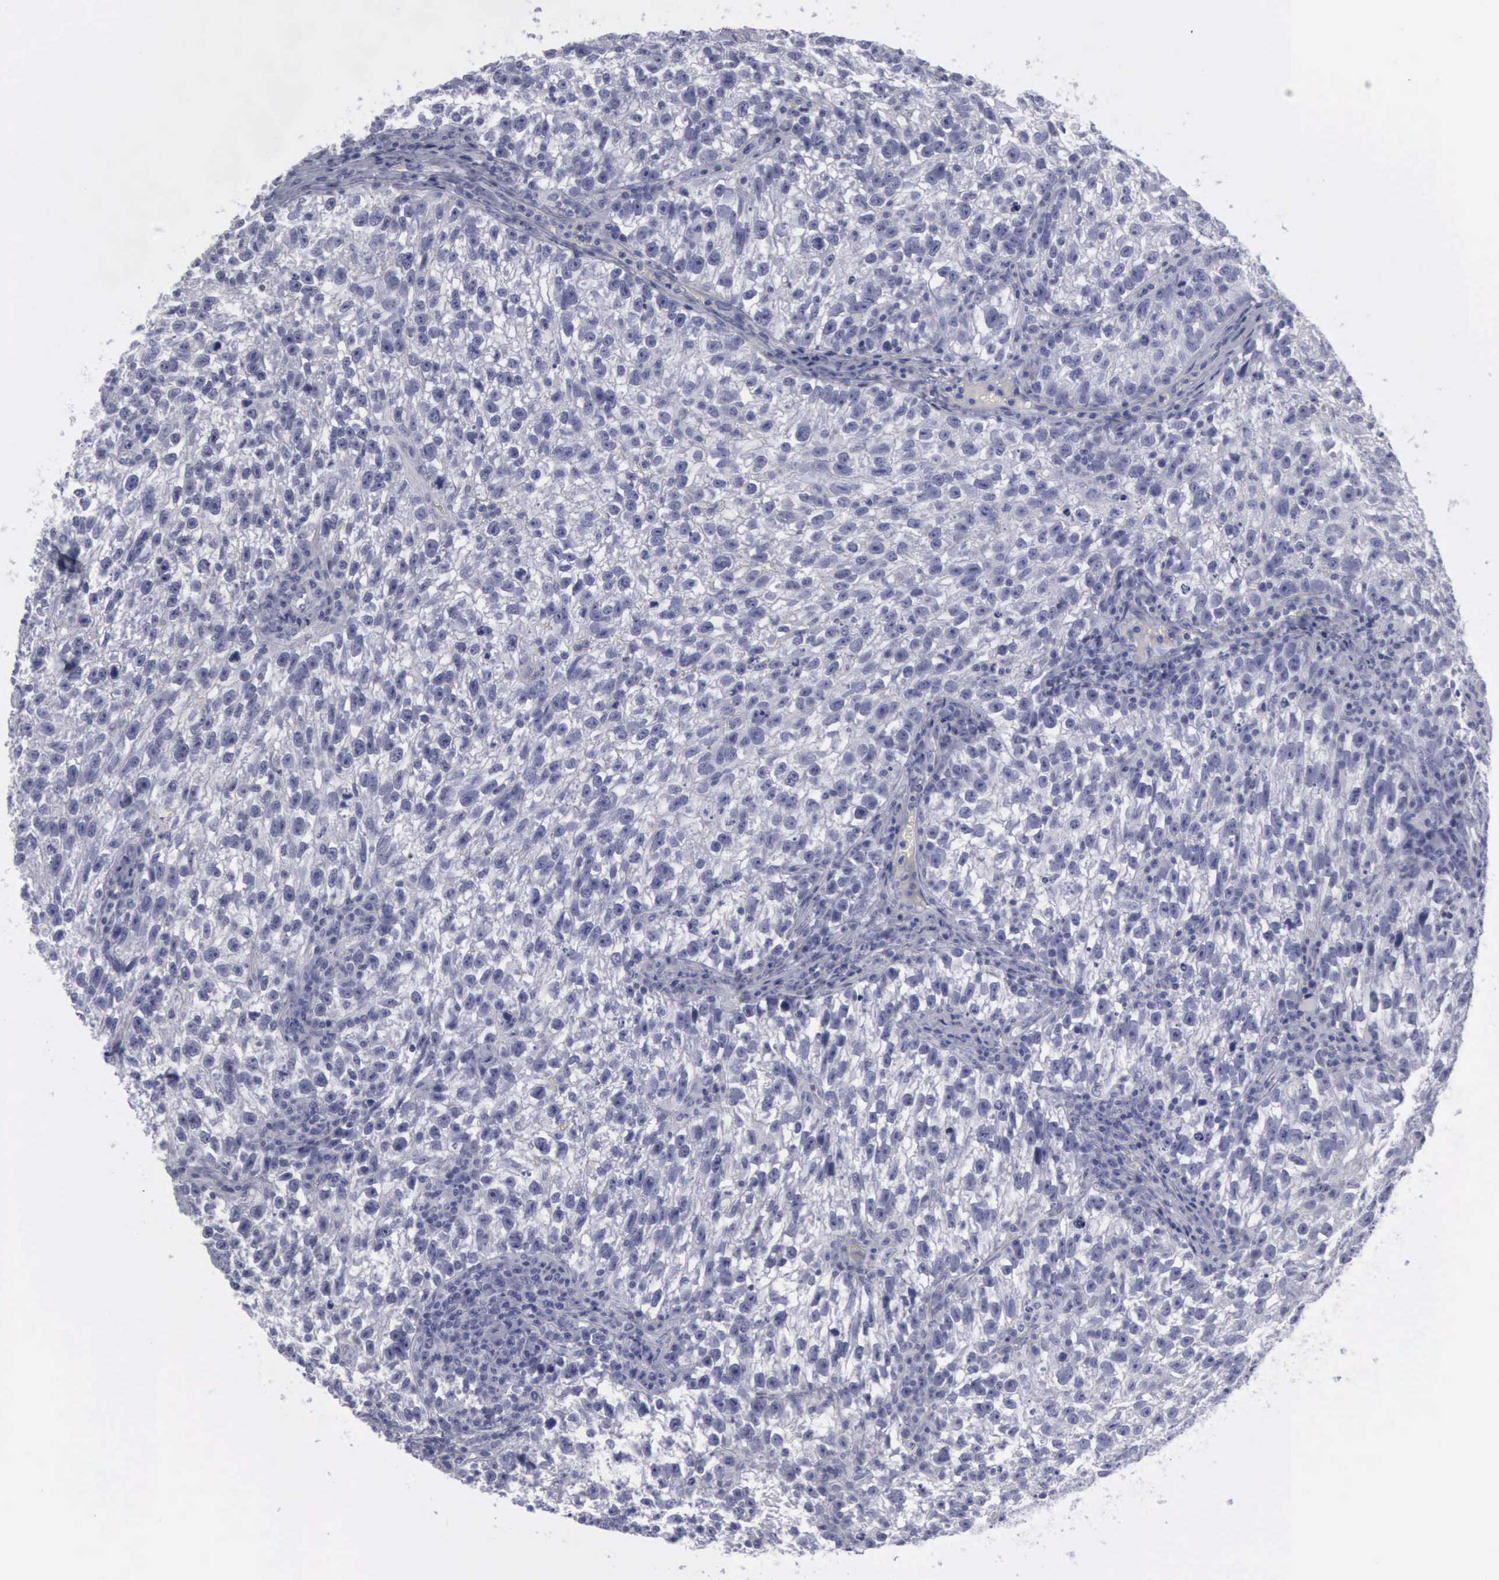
{"staining": {"intensity": "negative", "quantity": "none", "location": "none"}, "tissue": "testis cancer", "cell_type": "Tumor cells", "image_type": "cancer", "snomed": [{"axis": "morphology", "description": "Seminoma, NOS"}, {"axis": "topography", "description": "Testis"}], "caption": "Human testis cancer stained for a protein using IHC reveals no positivity in tumor cells.", "gene": "KRT13", "patient": {"sex": "male", "age": 38}}